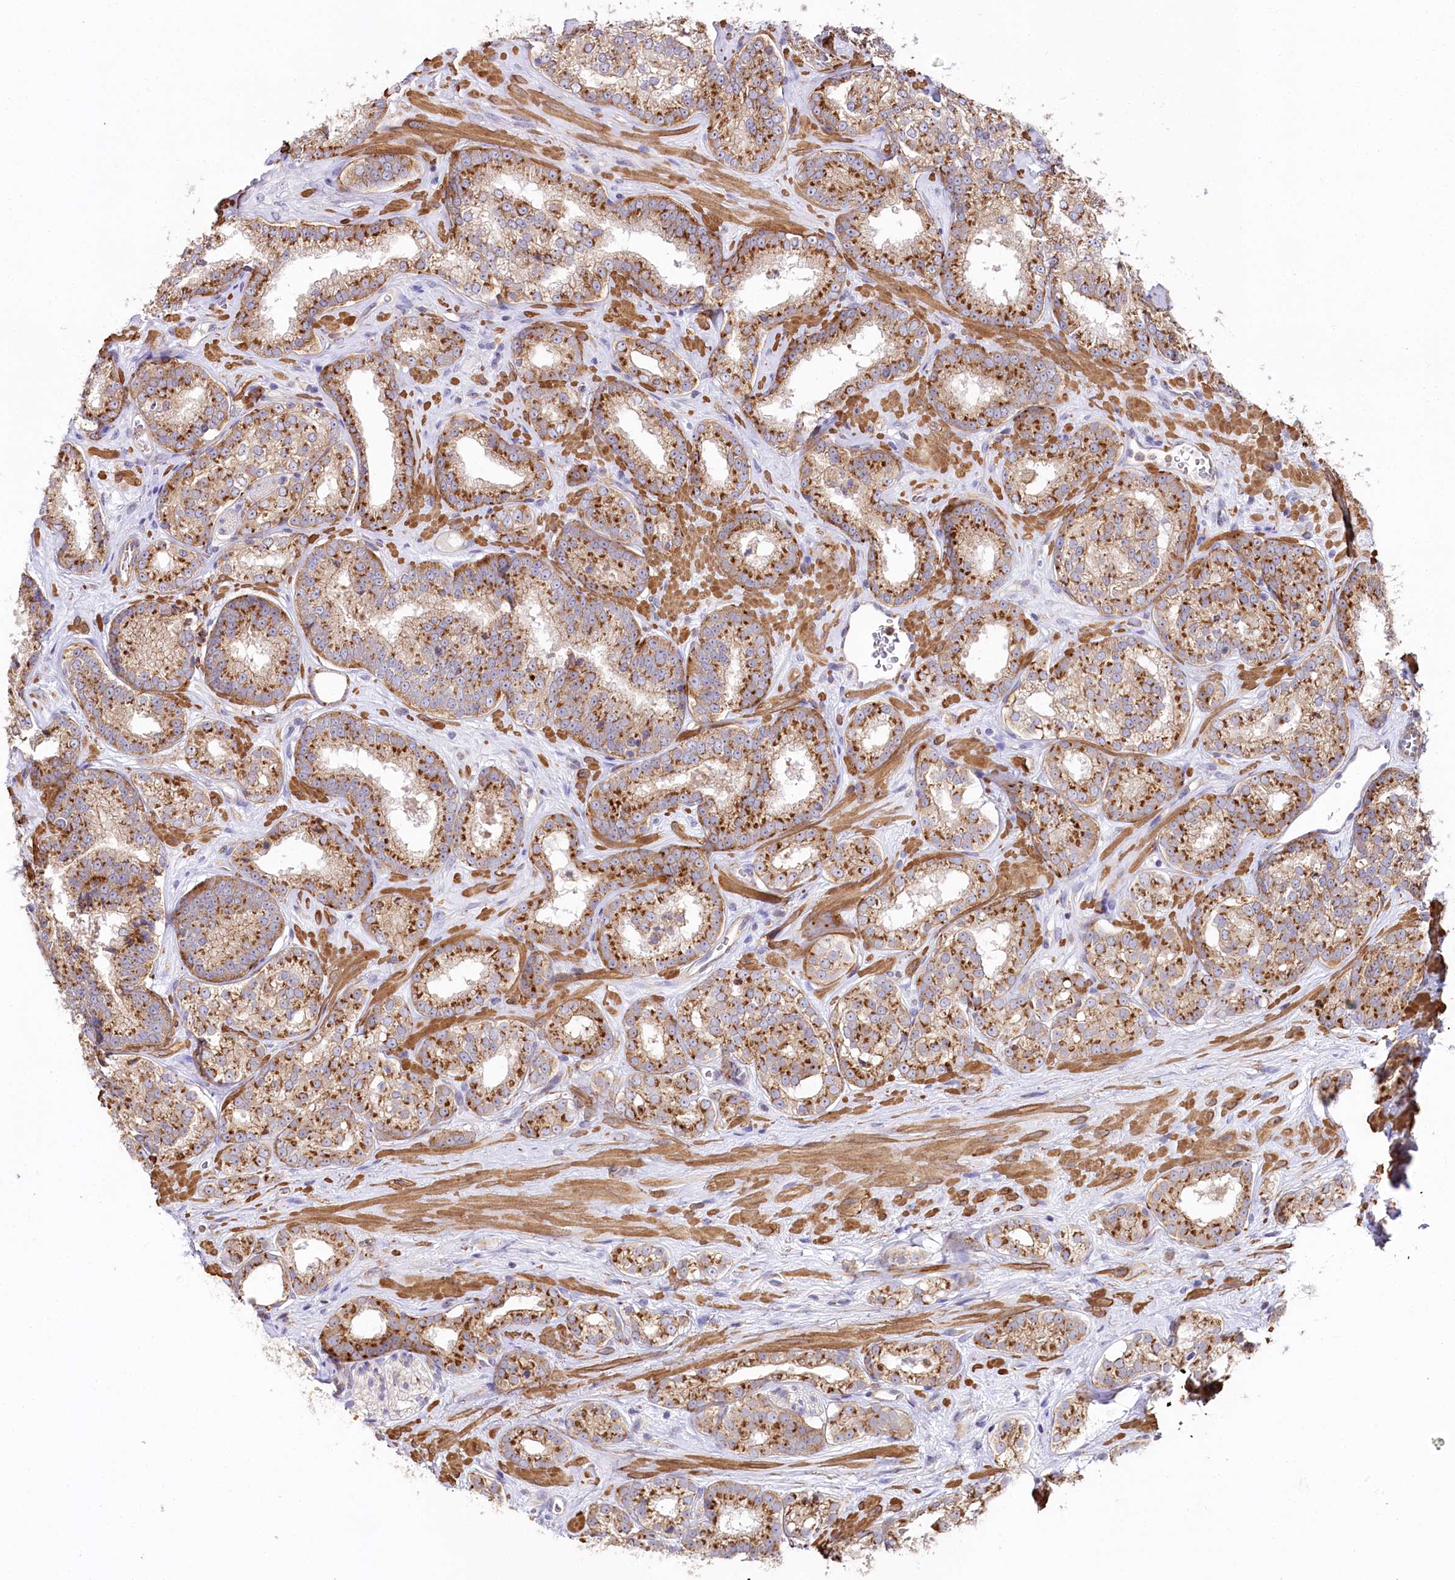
{"staining": {"intensity": "moderate", "quantity": ">75%", "location": "cytoplasmic/membranous"}, "tissue": "prostate cancer", "cell_type": "Tumor cells", "image_type": "cancer", "snomed": [{"axis": "morphology", "description": "Normal tissue, NOS"}, {"axis": "morphology", "description": "Adenocarcinoma, High grade"}, {"axis": "topography", "description": "Prostate"}], "caption": "Prostate cancer (high-grade adenocarcinoma) stained with a protein marker displays moderate staining in tumor cells.", "gene": "STX6", "patient": {"sex": "male", "age": 83}}